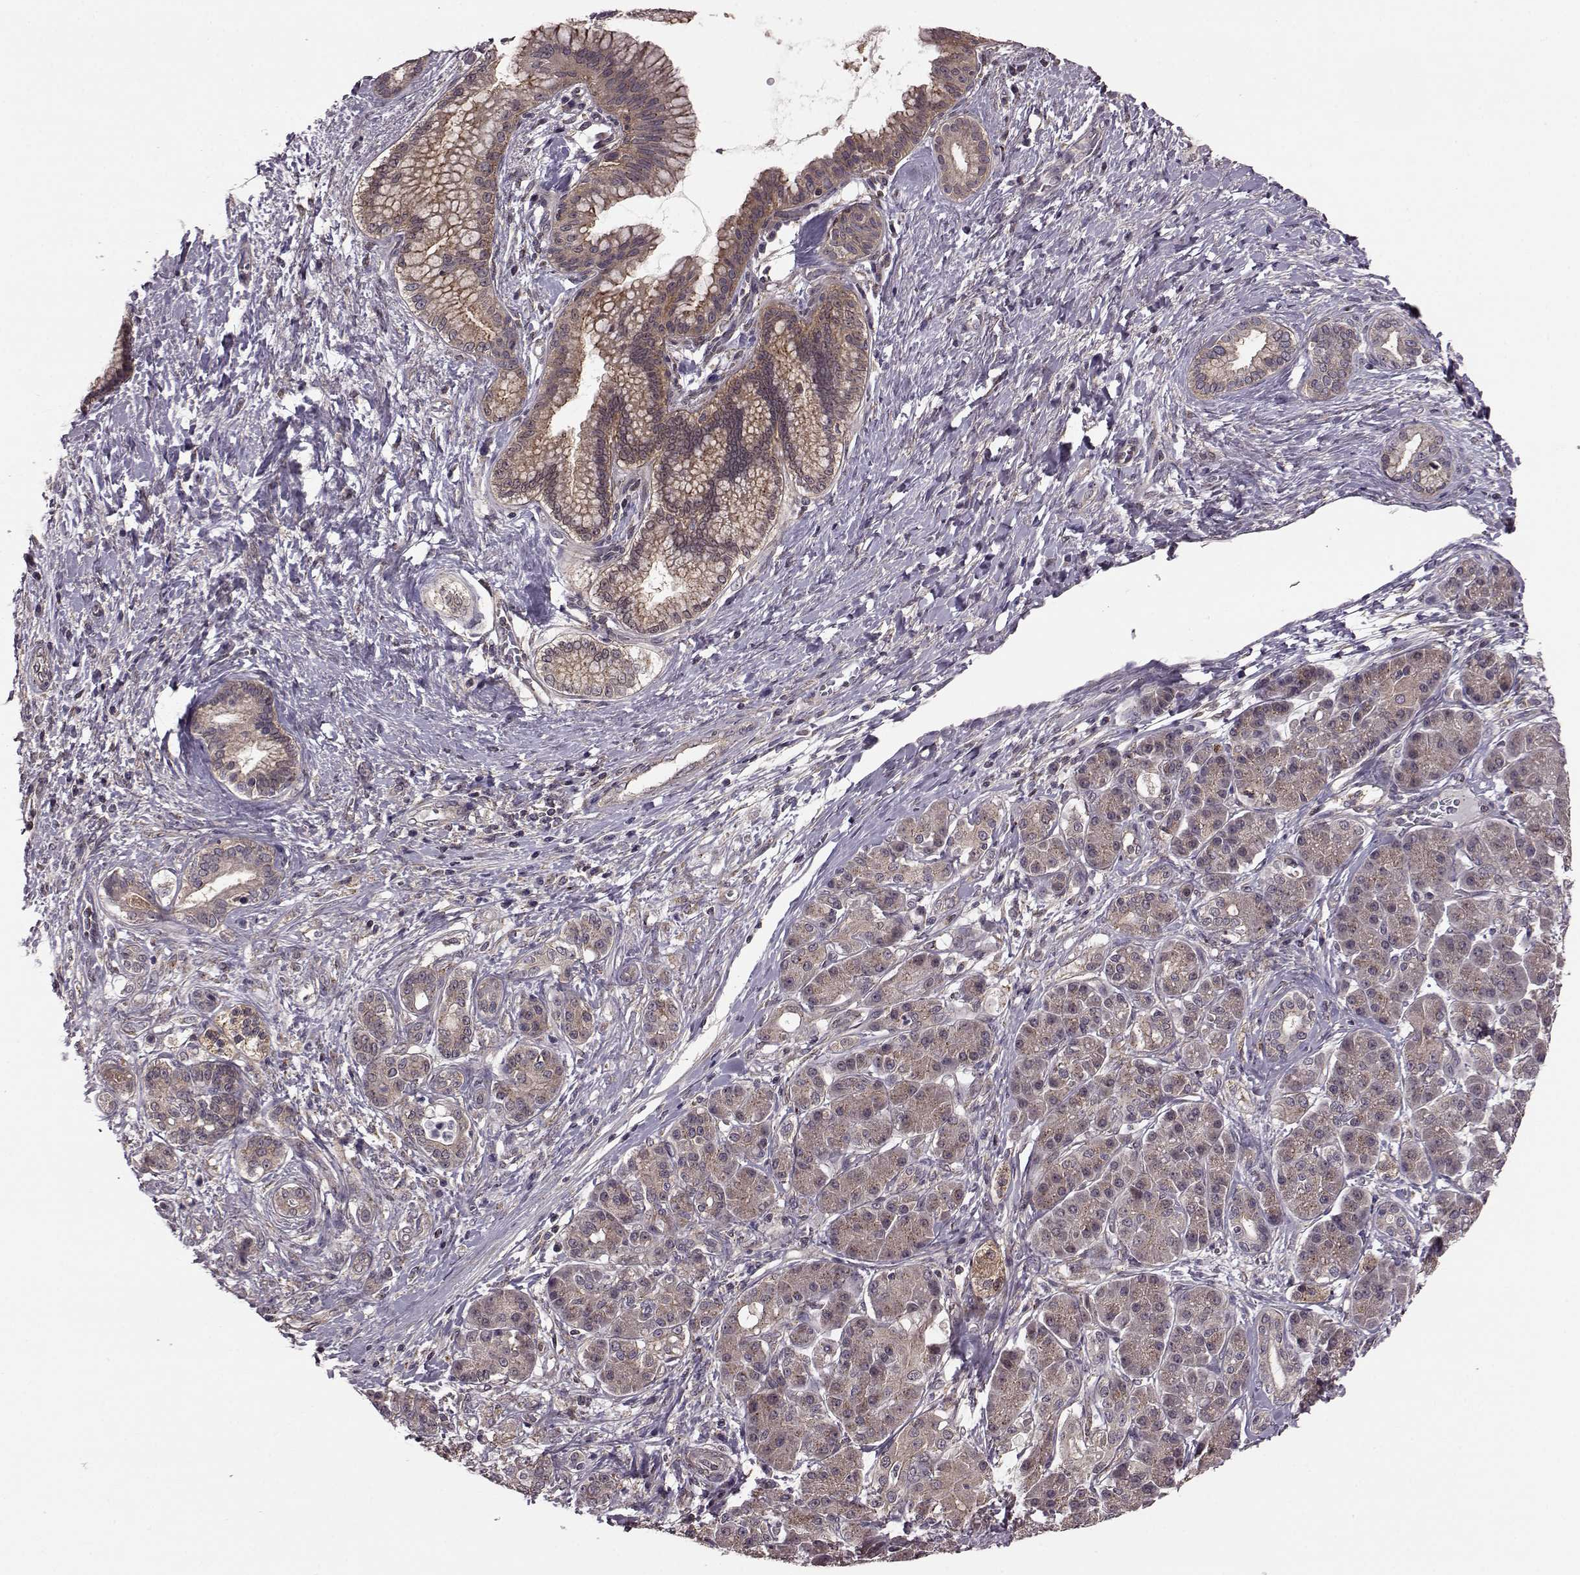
{"staining": {"intensity": "moderate", "quantity": ">75%", "location": "cytoplasmic/membranous"}, "tissue": "pancreatic cancer", "cell_type": "Tumor cells", "image_type": "cancer", "snomed": [{"axis": "morphology", "description": "Adenocarcinoma, NOS"}, {"axis": "topography", "description": "Pancreas"}], "caption": "The image reveals staining of pancreatic adenocarcinoma, revealing moderate cytoplasmic/membranous protein positivity (brown color) within tumor cells.", "gene": "FNIP2", "patient": {"sex": "female", "age": 73}}